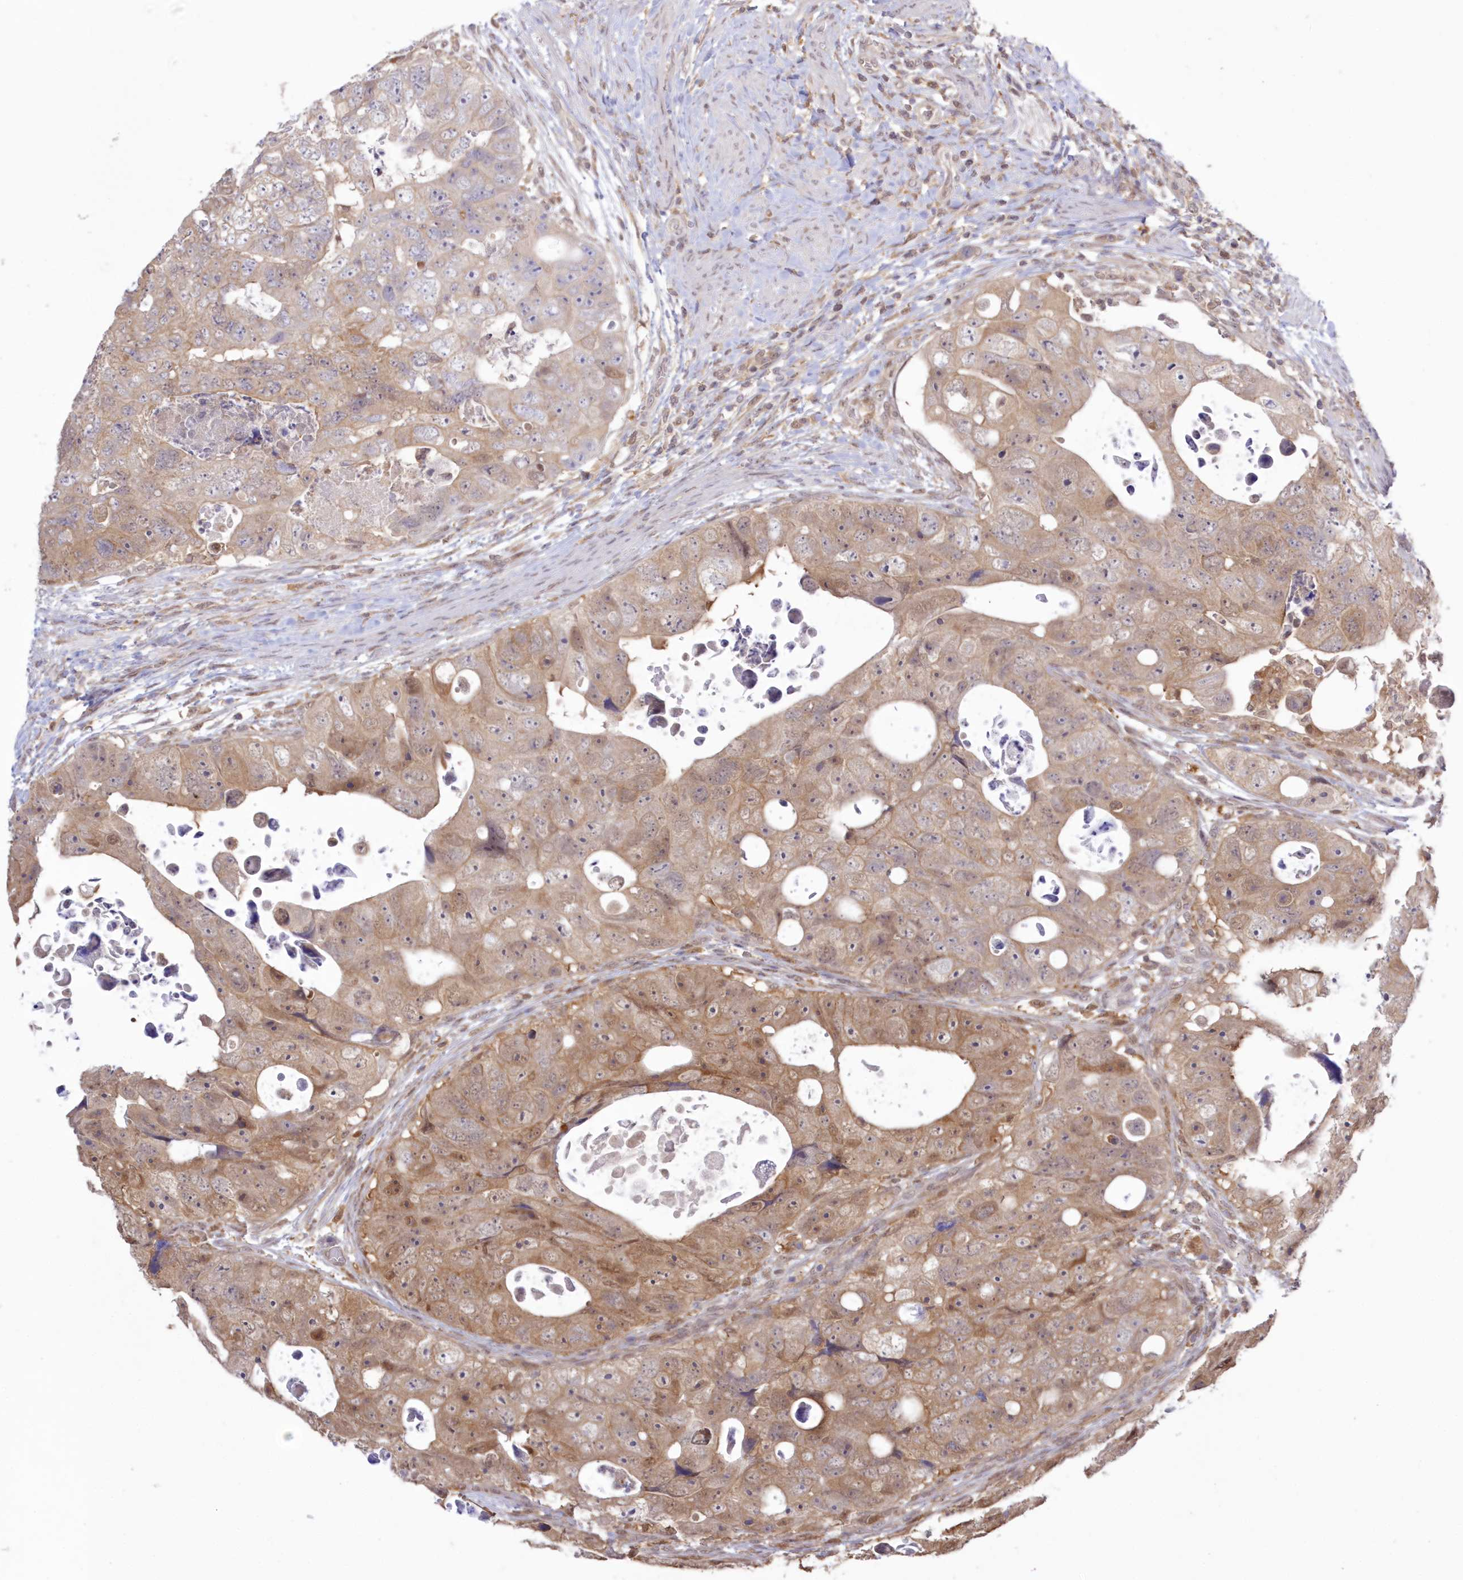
{"staining": {"intensity": "moderate", "quantity": ">75%", "location": "cytoplasmic/membranous"}, "tissue": "colorectal cancer", "cell_type": "Tumor cells", "image_type": "cancer", "snomed": [{"axis": "morphology", "description": "Adenocarcinoma, NOS"}, {"axis": "topography", "description": "Rectum"}], "caption": "DAB immunohistochemical staining of colorectal cancer (adenocarcinoma) displays moderate cytoplasmic/membranous protein expression in about >75% of tumor cells.", "gene": "RNPEP", "patient": {"sex": "male", "age": 59}}